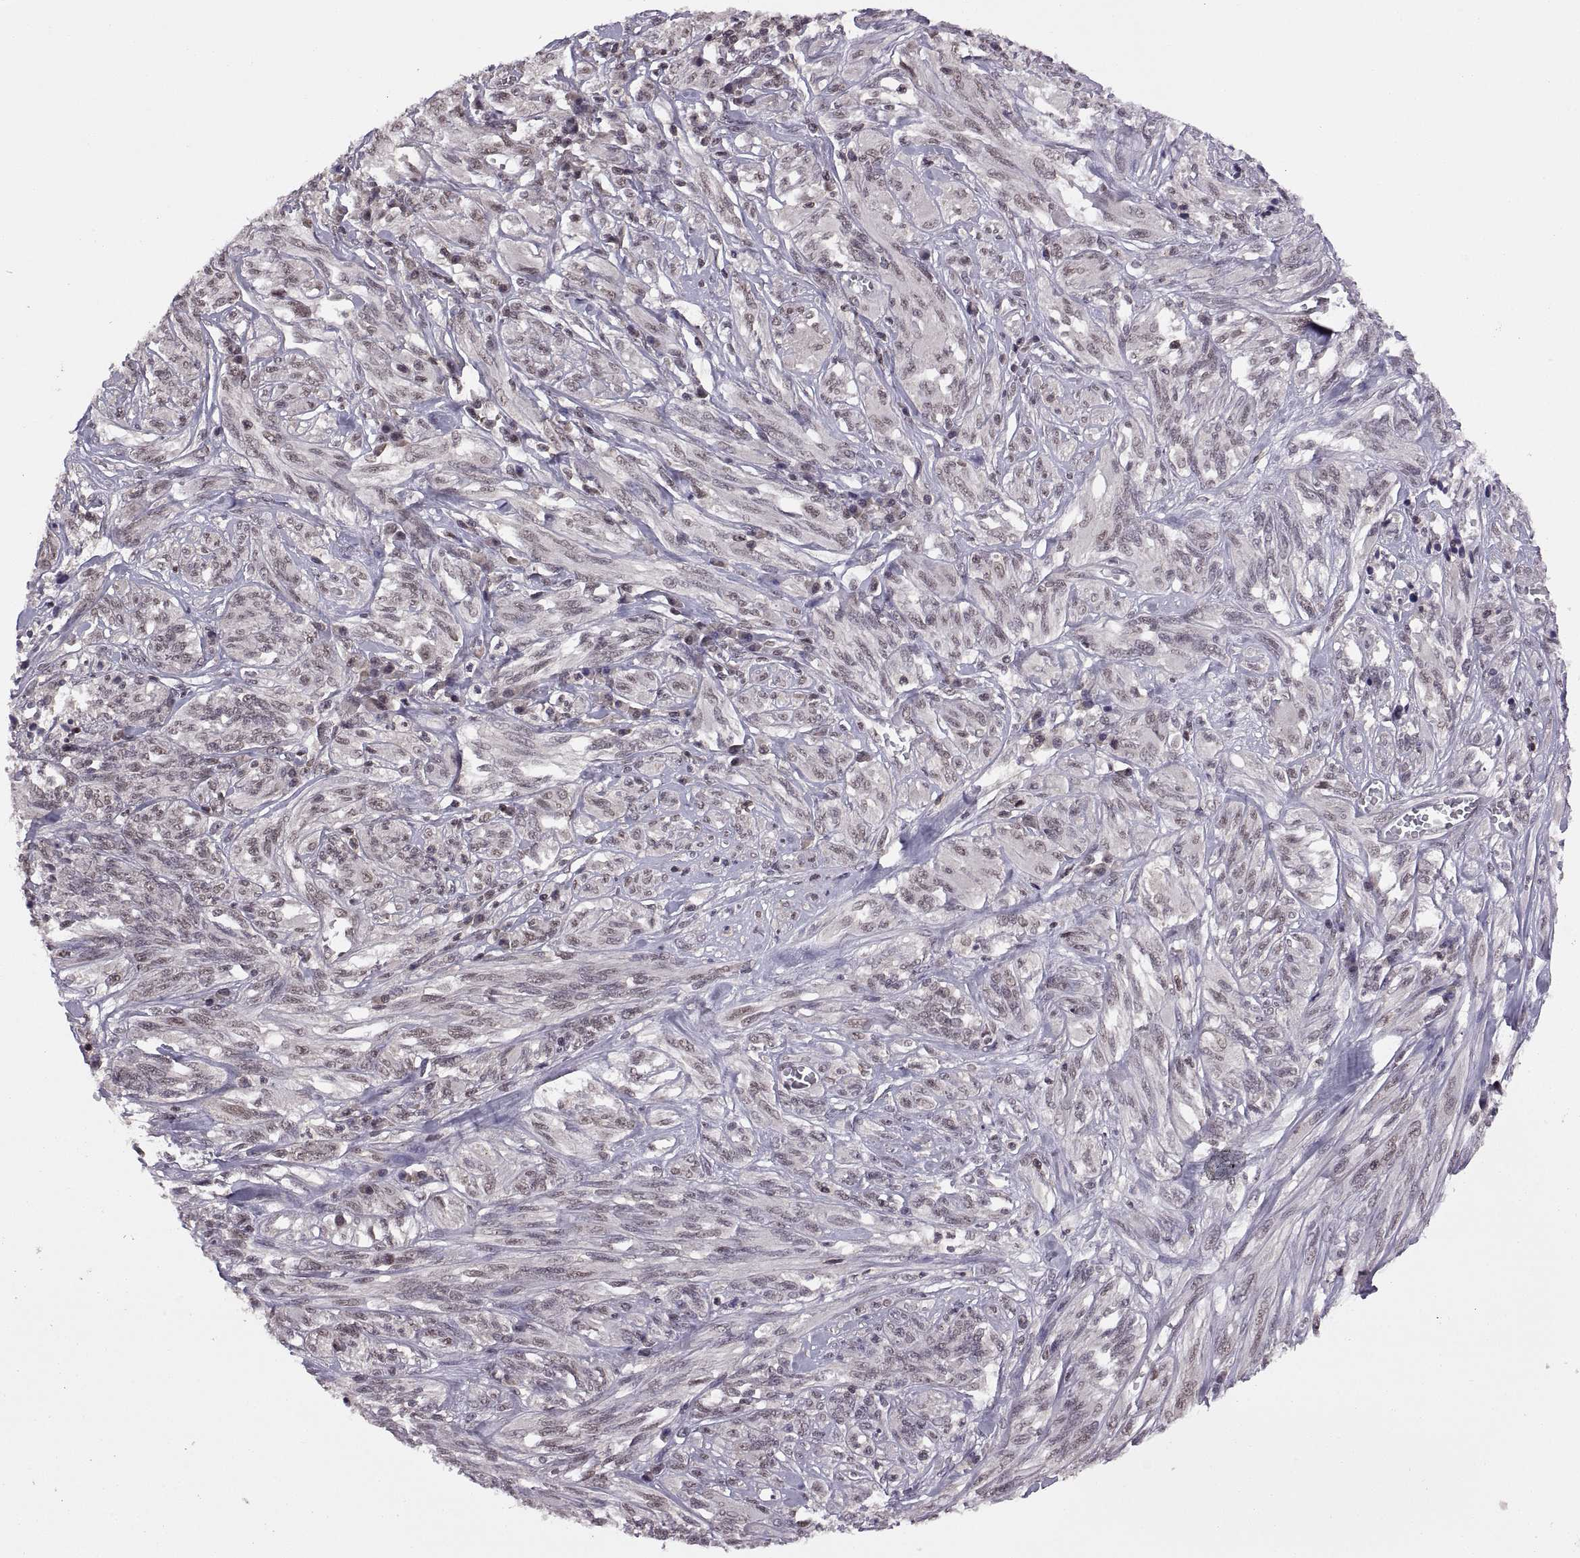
{"staining": {"intensity": "weak", "quantity": "25%-75%", "location": "nuclear"}, "tissue": "melanoma", "cell_type": "Tumor cells", "image_type": "cancer", "snomed": [{"axis": "morphology", "description": "Malignant melanoma, NOS"}, {"axis": "topography", "description": "Skin"}], "caption": "Immunohistochemistry (IHC) of human melanoma reveals low levels of weak nuclear positivity in approximately 25%-75% of tumor cells.", "gene": "INTS3", "patient": {"sex": "female", "age": 91}}